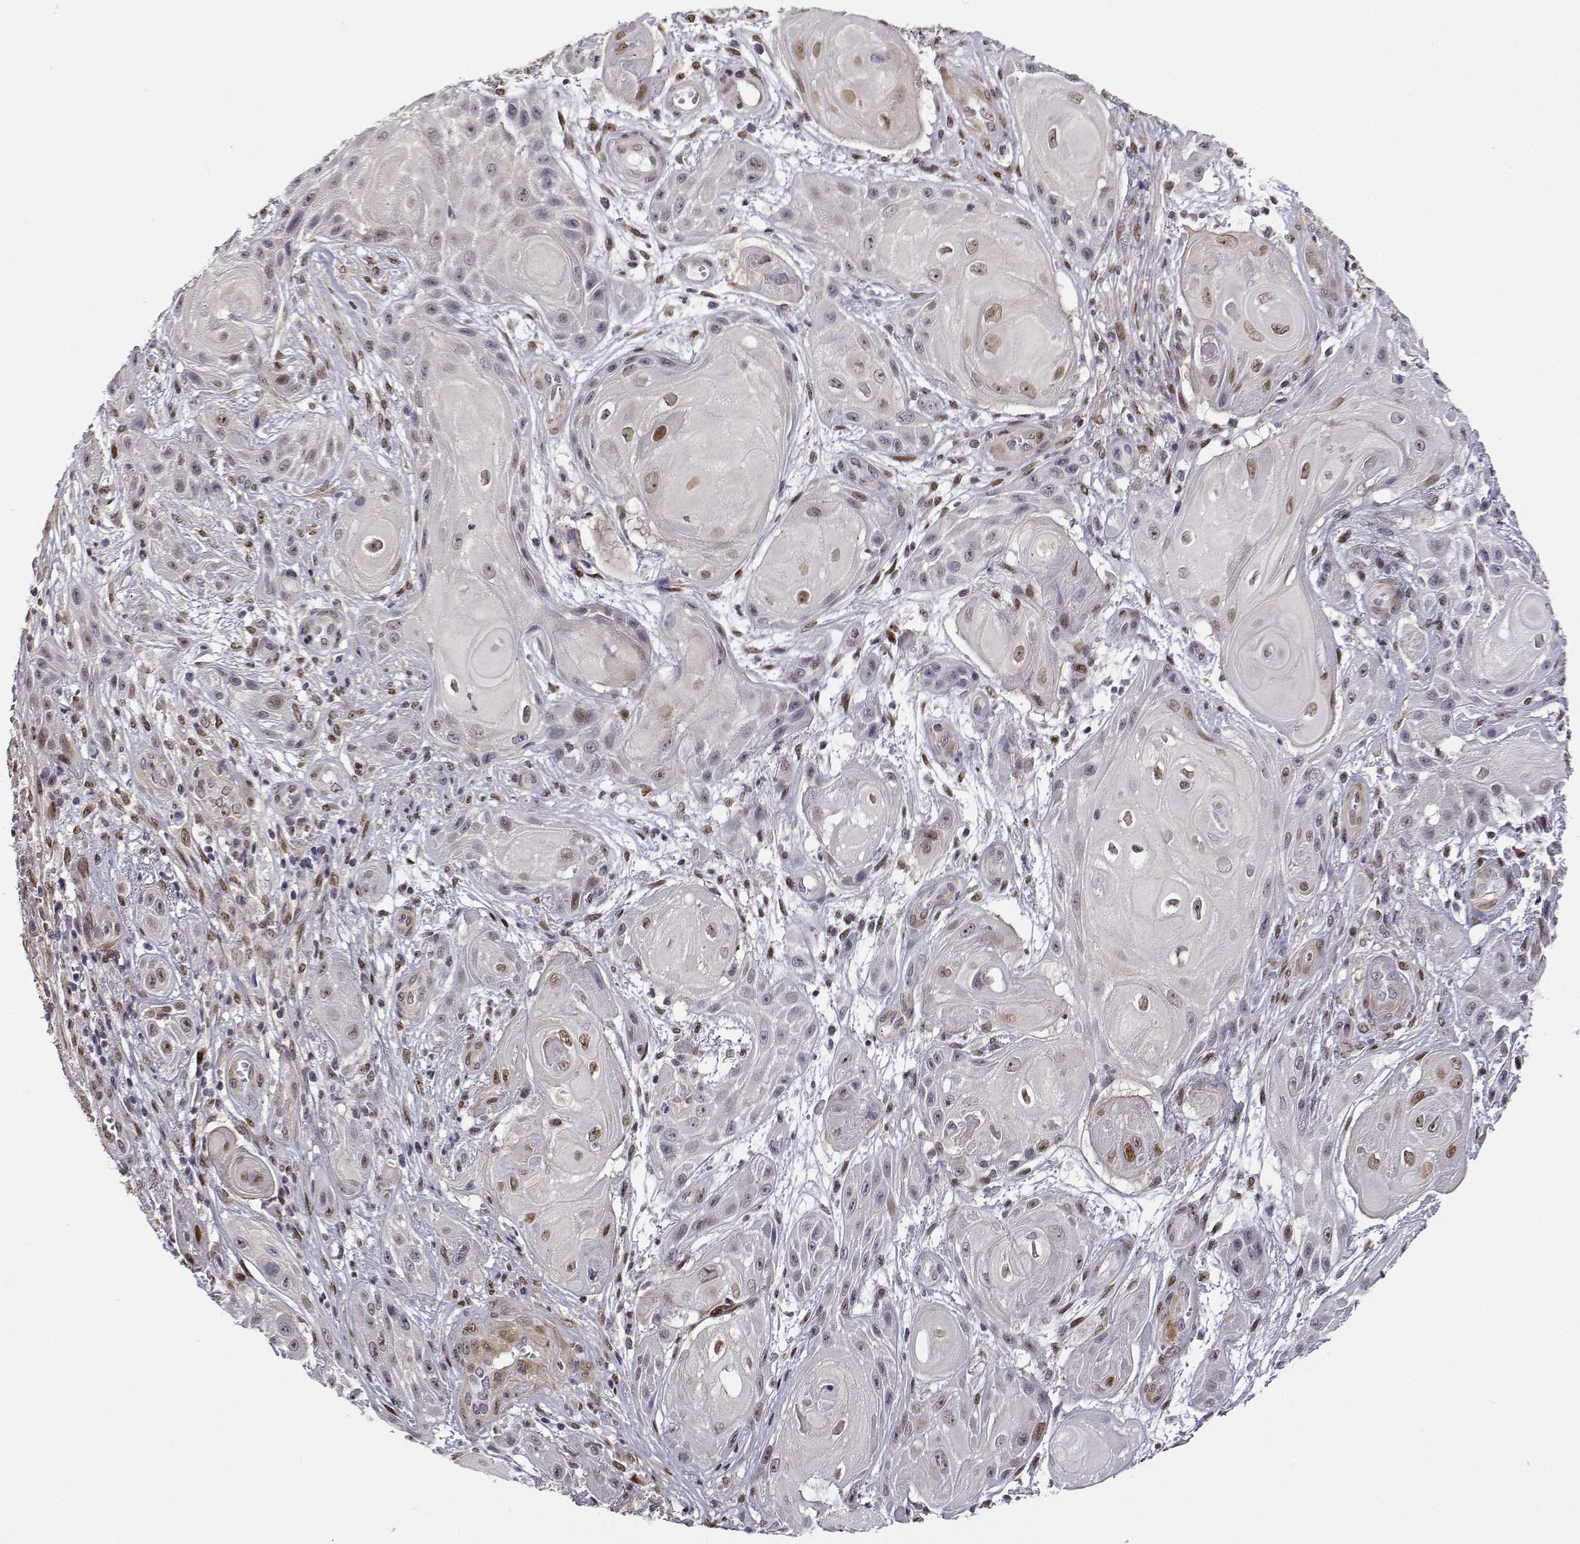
{"staining": {"intensity": "moderate", "quantity": ">75%", "location": "nuclear"}, "tissue": "skin cancer", "cell_type": "Tumor cells", "image_type": "cancer", "snomed": [{"axis": "morphology", "description": "Squamous cell carcinoma, NOS"}, {"axis": "topography", "description": "Skin"}], "caption": "This image displays IHC staining of skin cancer (squamous cell carcinoma), with medium moderate nuclear positivity in about >75% of tumor cells.", "gene": "PHGDH", "patient": {"sex": "male", "age": 62}}